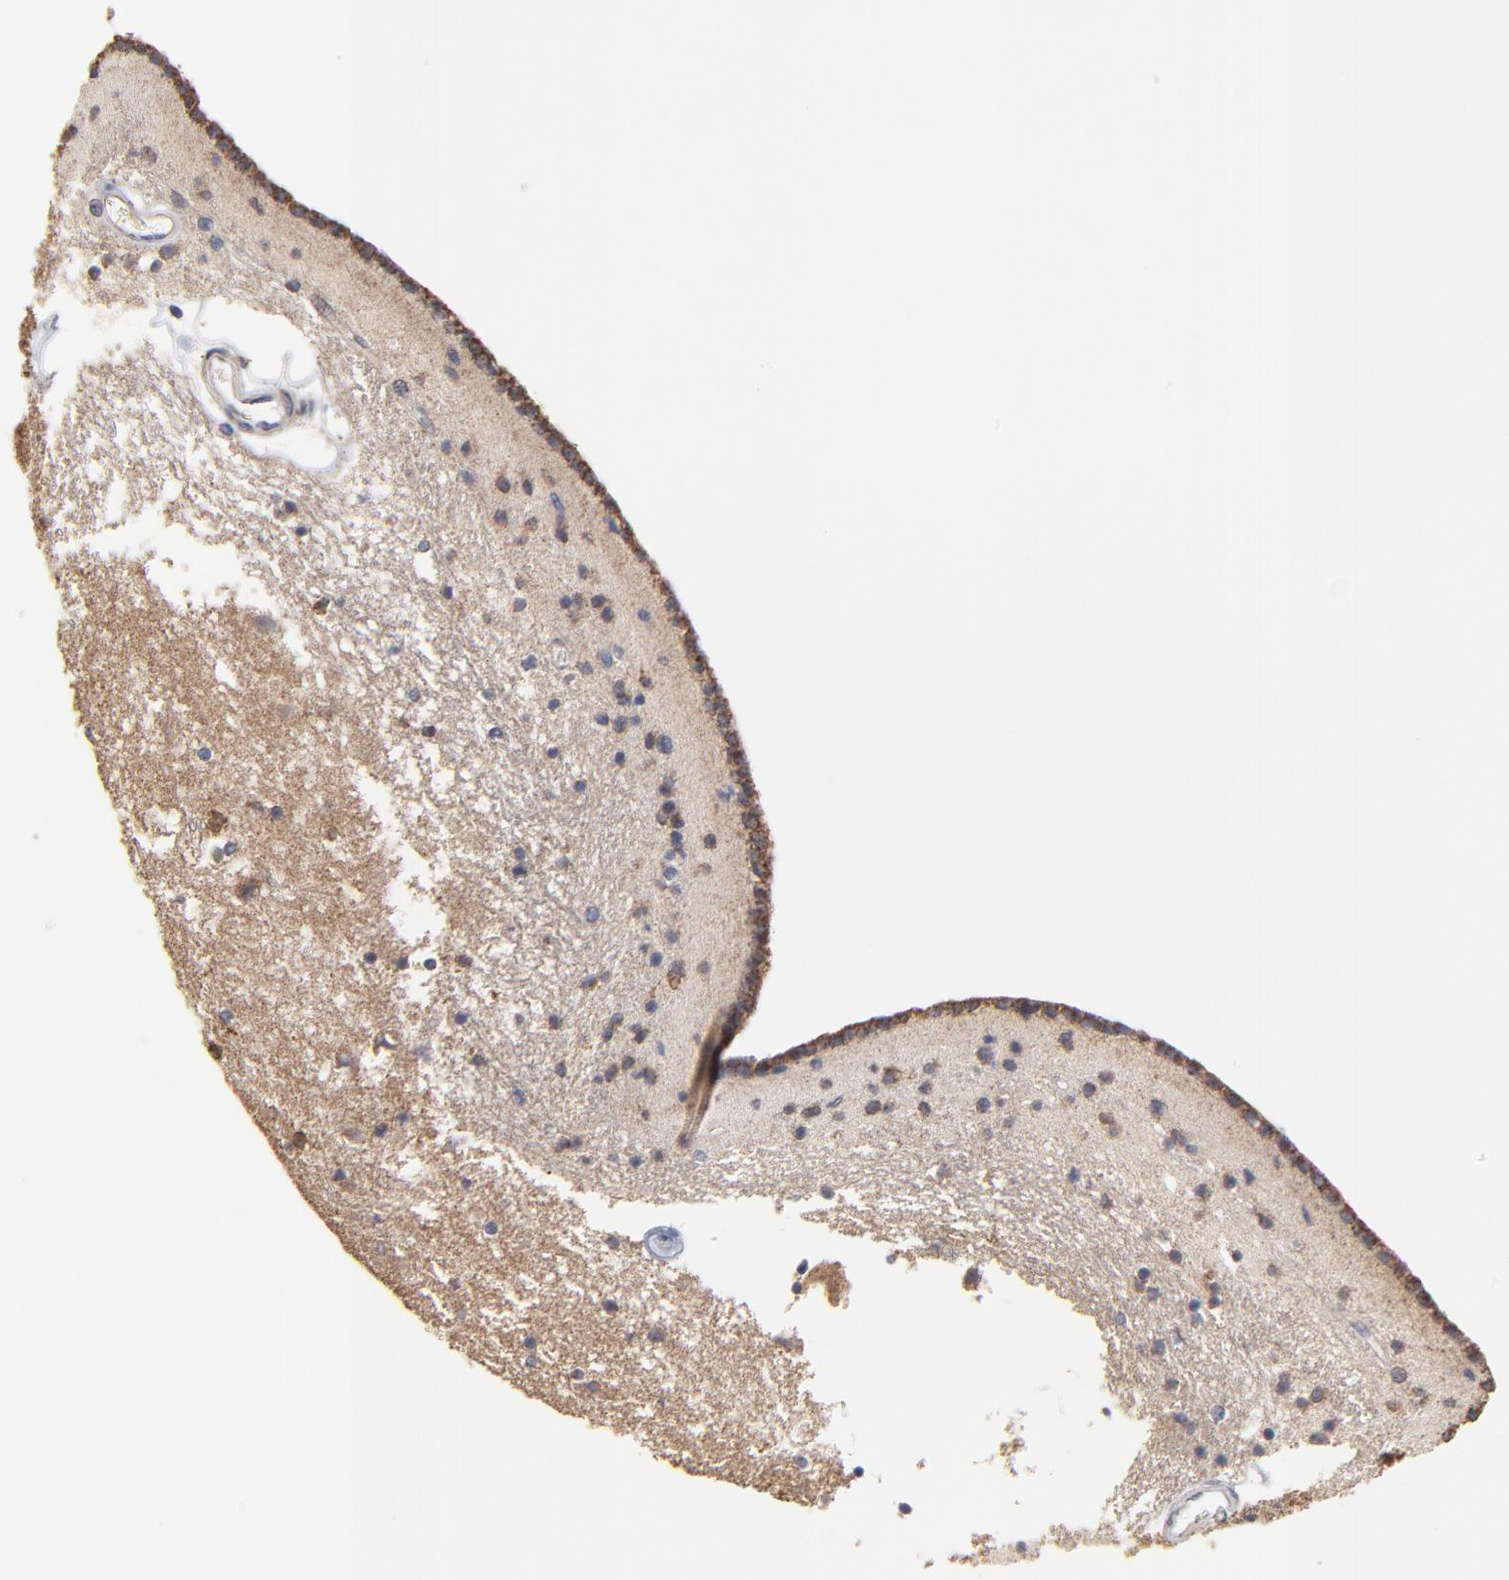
{"staining": {"intensity": "negative", "quantity": "none", "location": "none"}, "tissue": "caudate", "cell_type": "Glial cells", "image_type": "normal", "snomed": [{"axis": "morphology", "description": "Normal tissue, NOS"}, {"axis": "topography", "description": "Lateral ventricle wall"}], "caption": "Photomicrograph shows no significant protein staining in glial cells of benign caudate.", "gene": "ZNF550", "patient": {"sex": "male", "age": 45}}